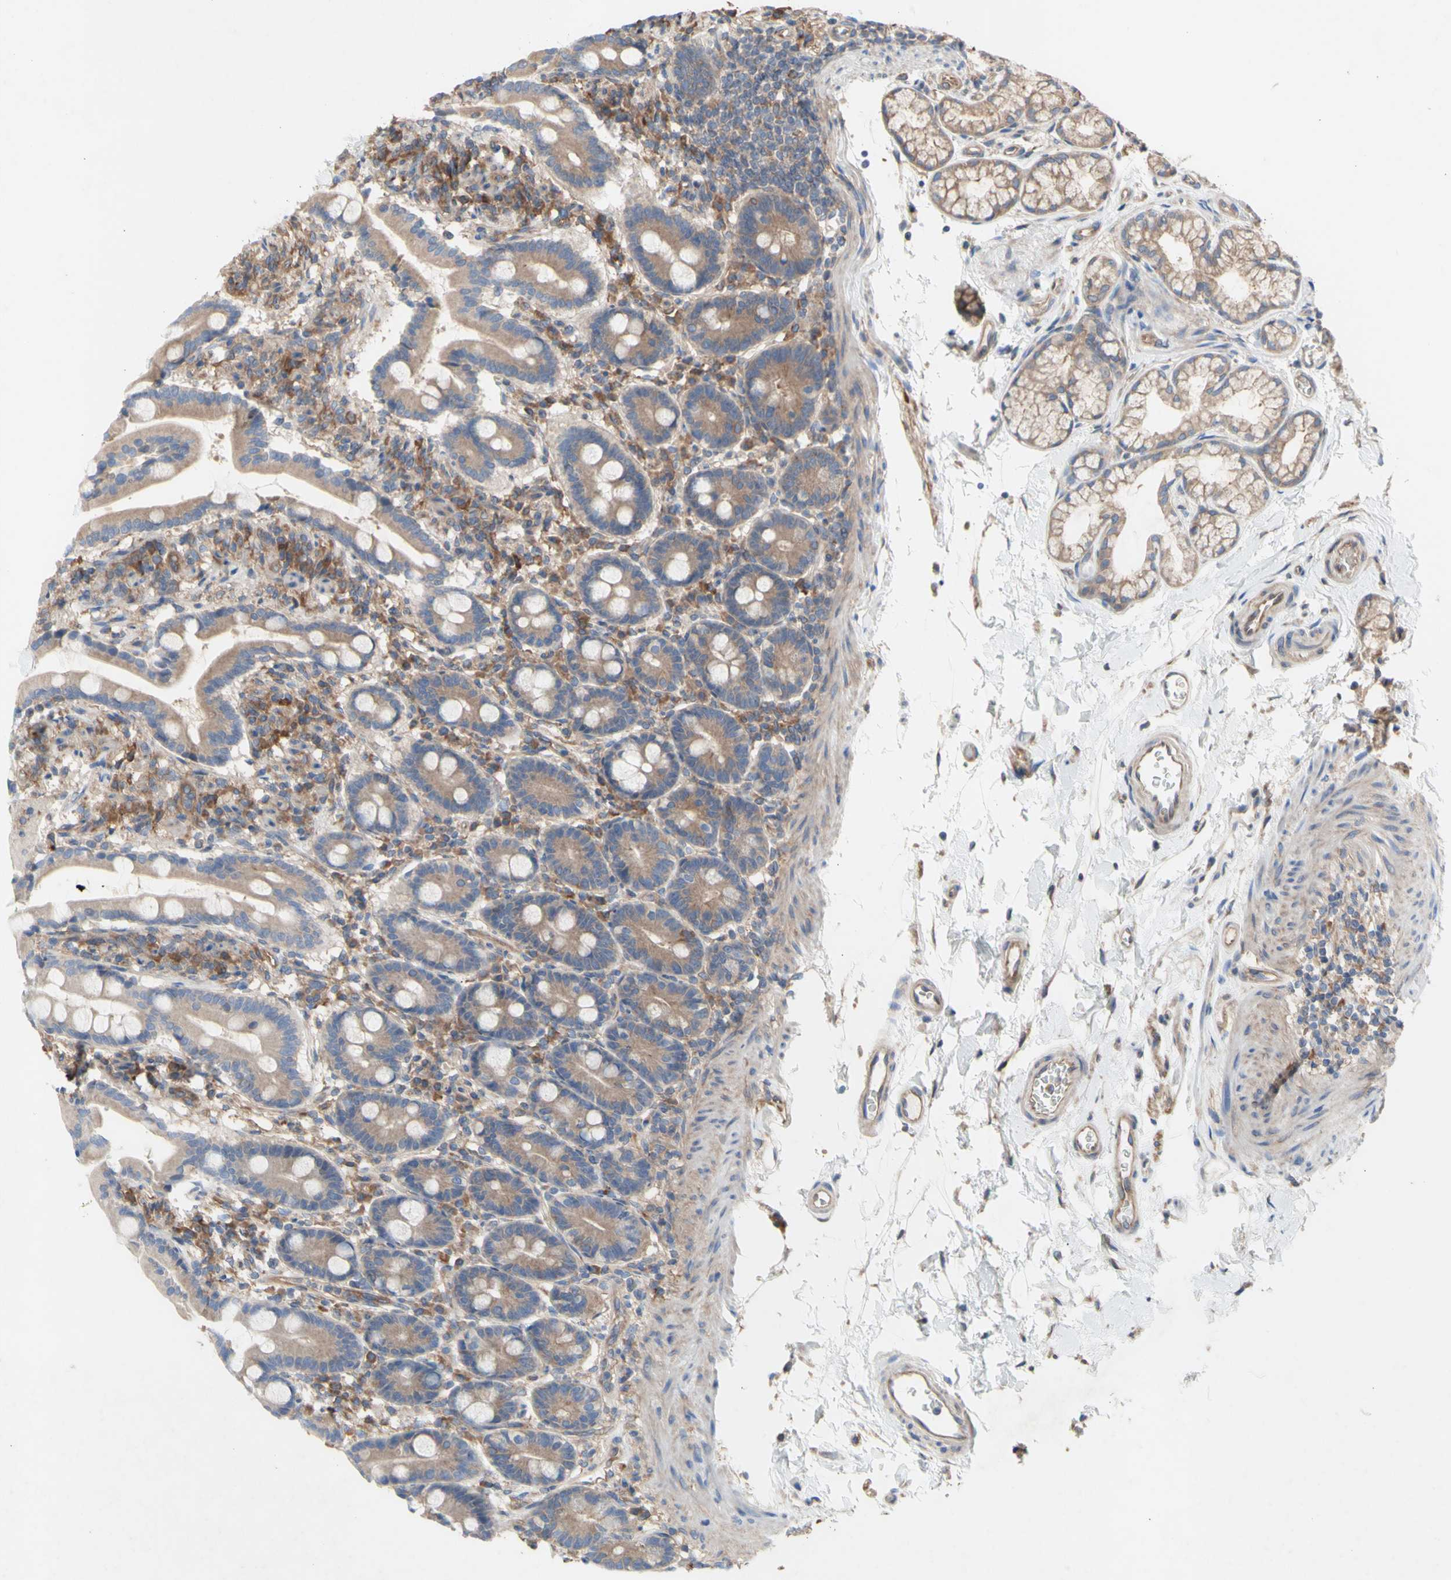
{"staining": {"intensity": "weak", "quantity": ">75%", "location": "cytoplasmic/membranous"}, "tissue": "duodenum", "cell_type": "Glandular cells", "image_type": "normal", "snomed": [{"axis": "morphology", "description": "Normal tissue, NOS"}, {"axis": "topography", "description": "Duodenum"}], "caption": "DAB immunohistochemical staining of normal duodenum displays weak cytoplasmic/membranous protein positivity in about >75% of glandular cells. (Stains: DAB (3,3'-diaminobenzidine) in brown, nuclei in blue, Microscopy: brightfield microscopy at high magnification).", "gene": "KLC1", "patient": {"sex": "male", "age": 54}}